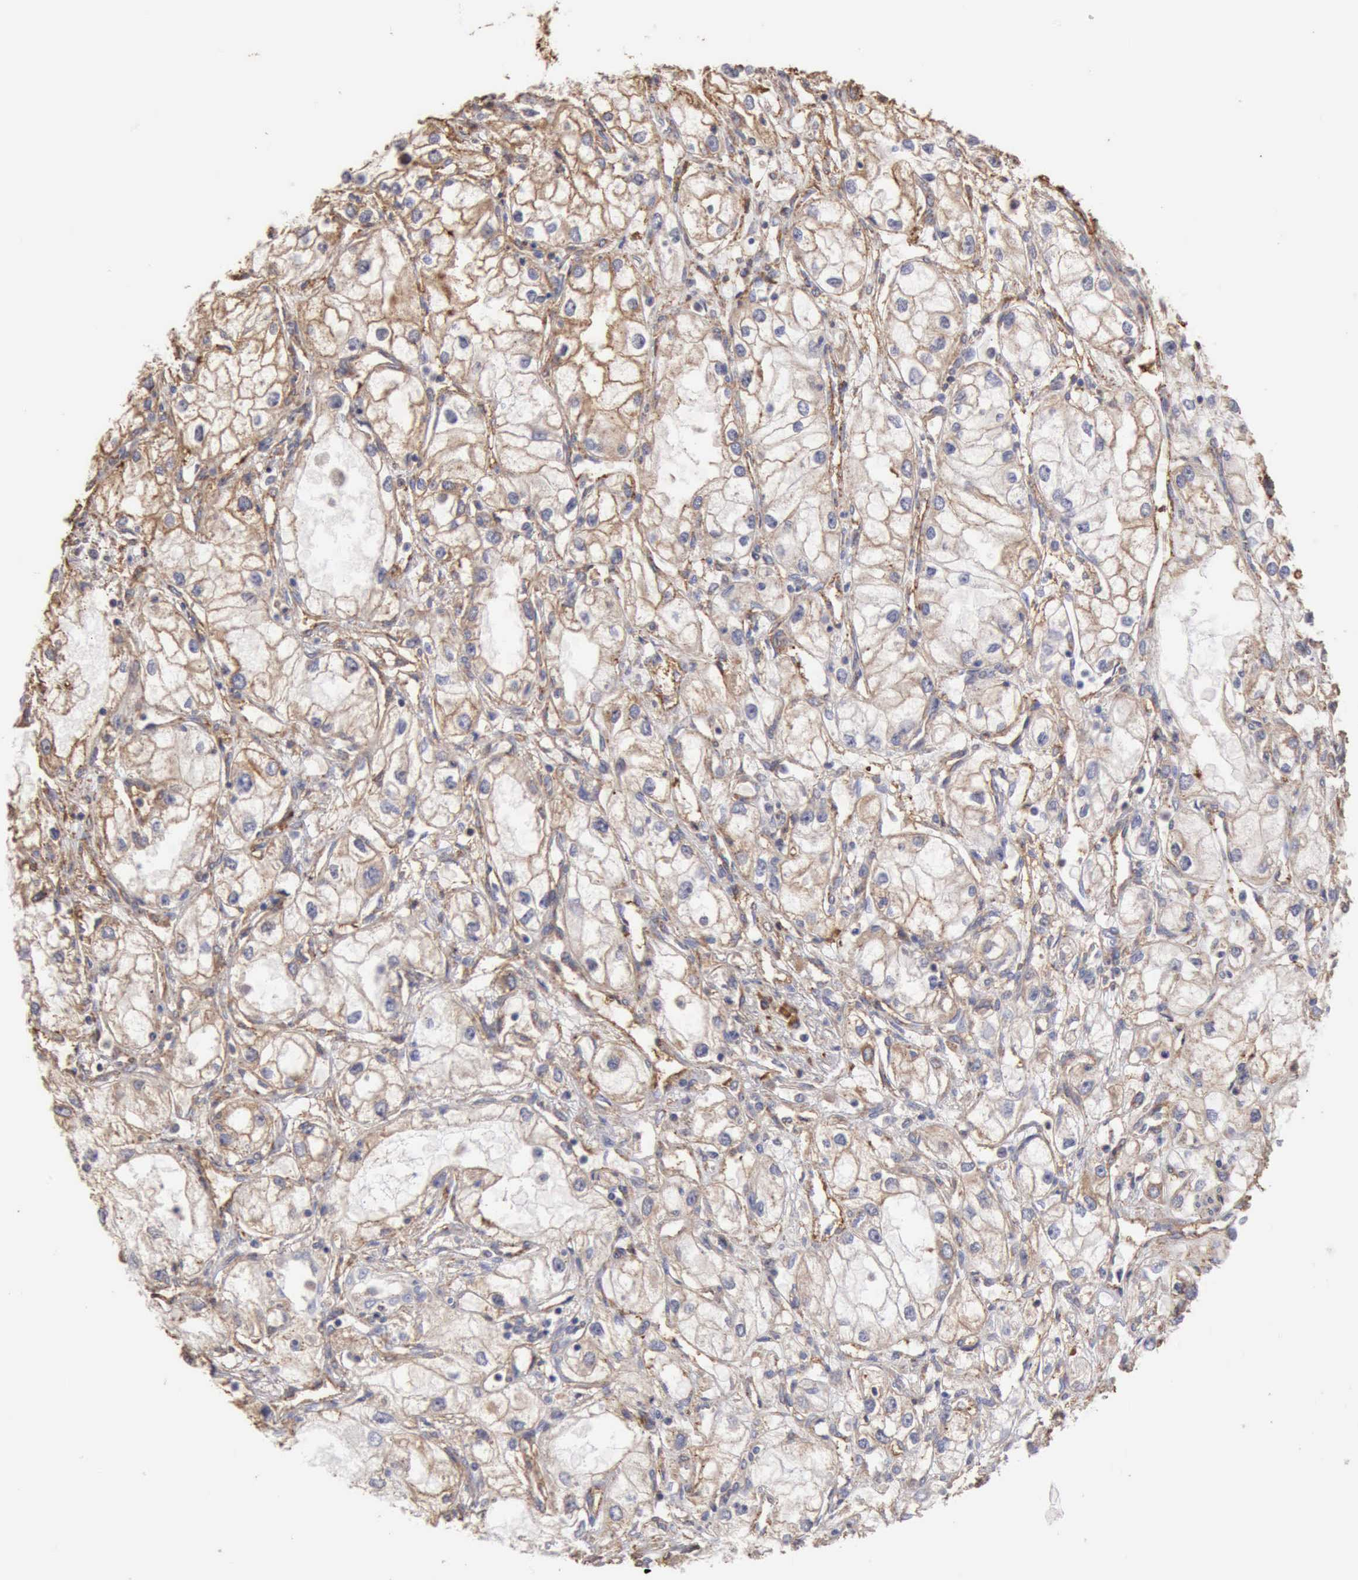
{"staining": {"intensity": "weak", "quantity": "25%-75%", "location": "cytoplasmic/membranous"}, "tissue": "renal cancer", "cell_type": "Tumor cells", "image_type": "cancer", "snomed": [{"axis": "morphology", "description": "Adenocarcinoma, NOS"}, {"axis": "topography", "description": "Kidney"}], "caption": "Approximately 25%-75% of tumor cells in renal cancer (adenocarcinoma) demonstrate weak cytoplasmic/membranous protein expression as visualized by brown immunohistochemical staining.", "gene": "GPR101", "patient": {"sex": "male", "age": 57}}